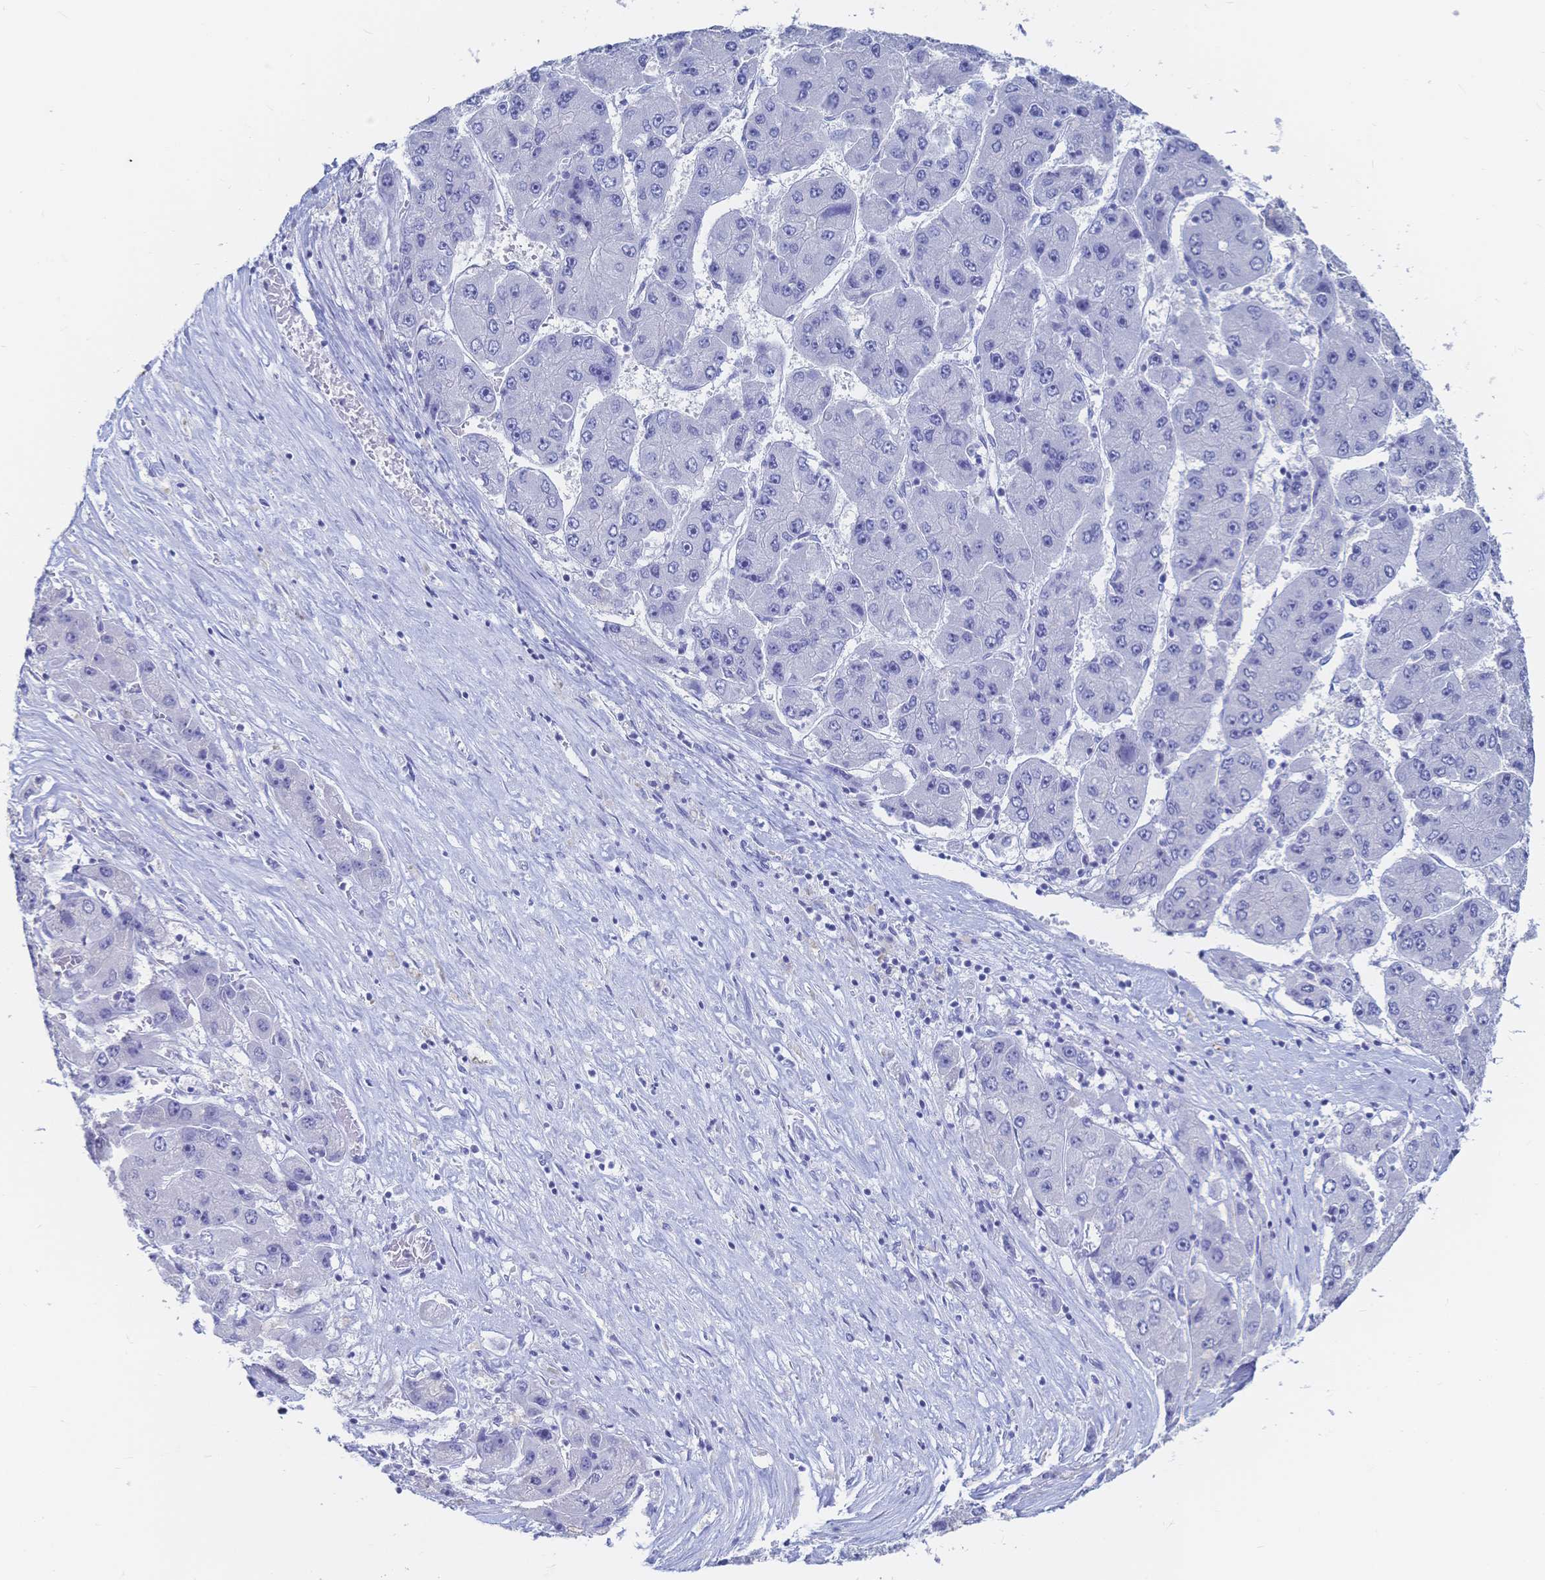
{"staining": {"intensity": "negative", "quantity": "none", "location": "none"}, "tissue": "liver cancer", "cell_type": "Tumor cells", "image_type": "cancer", "snomed": [{"axis": "morphology", "description": "Carcinoma, Hepatocellular, NOS"}, {"axis": "topography", "description": "Liver"}], "caption": "The photomicrograph displays no staining of tumor cells in liver hepatocellular carcinoma. (Brightfield microscopy of DAB immunohistochemistry (IHC) at high magnification).", "gene": "IL2RB", "patient": {"sex": "female", "age": 61}}